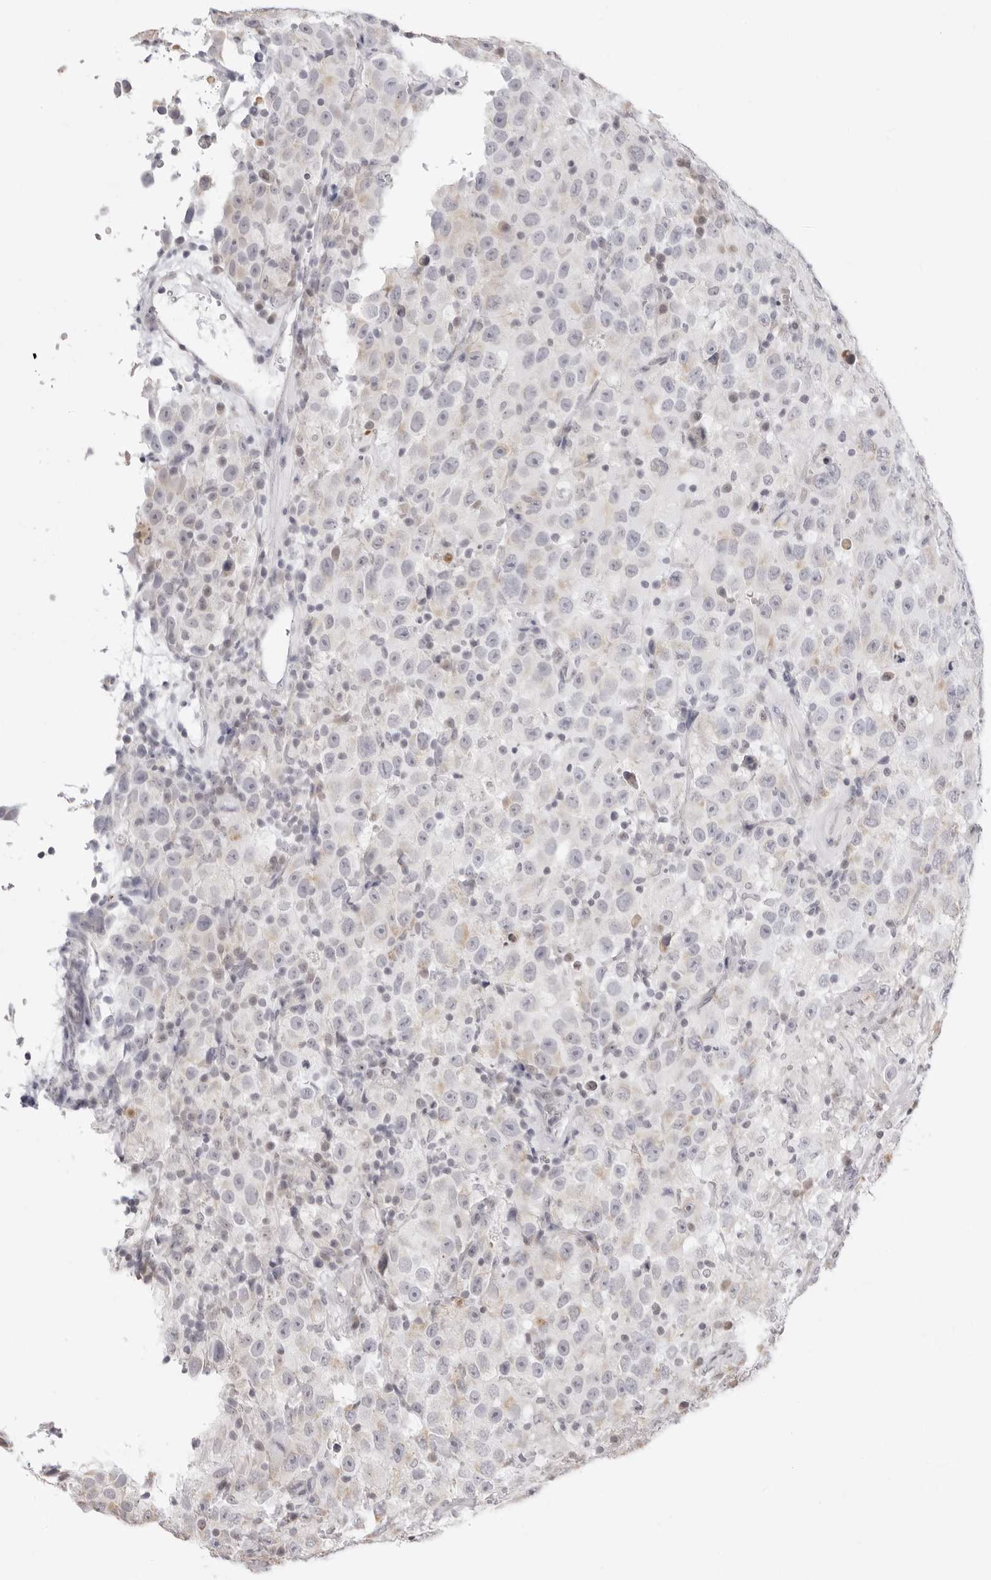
{"staining": {"intensity": "negative", "quantity": "none", "location": "none"}, "tissue": "testis cancer", "cell_type": "Tumor cells", "image_type": "cancer", "snomed": [{"axis": "morphology", "description": "Seminoma, NOS"}, {"axis": "topography", "description": "Testis"}], "caption": "Tumor cells show no significant staining in testis cancer (seminoma). Brightfield microscopy of immunohistochemistry stained with DAB (brown) and hematoxylin (blue), captured at high magnification.", "gene": "FDPS", "patient": {"sex": "male", "age": 41}}